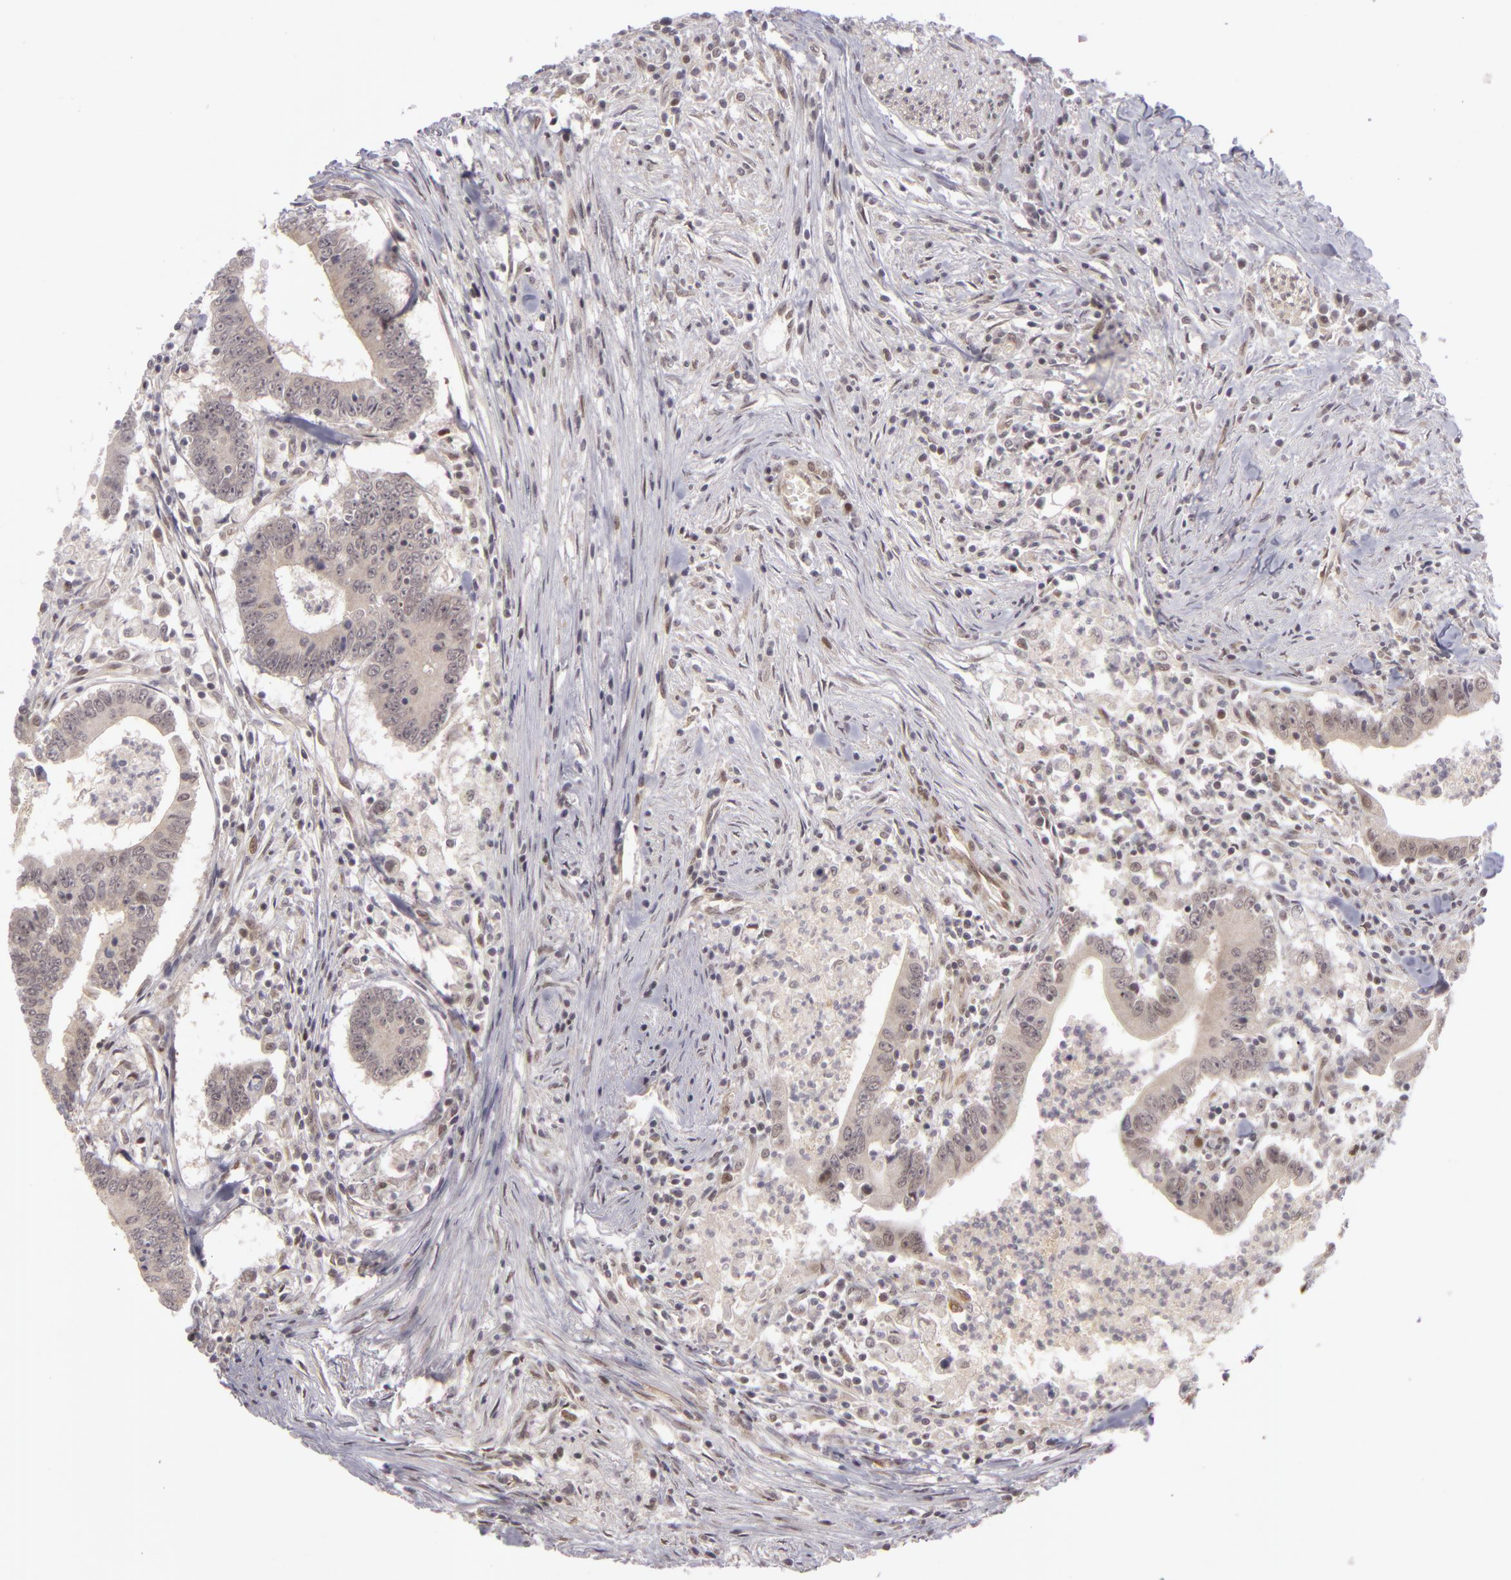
{"staining": {"intensity": "weak", "quantity": ">75%", "location": "cytoplasmic/membranous,nuclear"}, "tissue": "colorectal cancer", "cell_type": "Tumor cells", "image_type": "cancer", "snomed": [{"axis": "morphology", "description": "Adenocarcinoma, NOS"}, {"axis": "topography", "description": "Colon"}], "caption": "IHC photomicrograph of neoplastic tissue: adenocarcinoma (colorectal) stained using immunohistochemistry shows low levels of weak protein expression localized specifically in the cytoplasmic/membranous and nuclear of tumor cells, appearing as a cytoplasmic/membranous and nuclear brown color.", "gene": "ZNF133", "patient": {"sex": "male", "age": 55}}